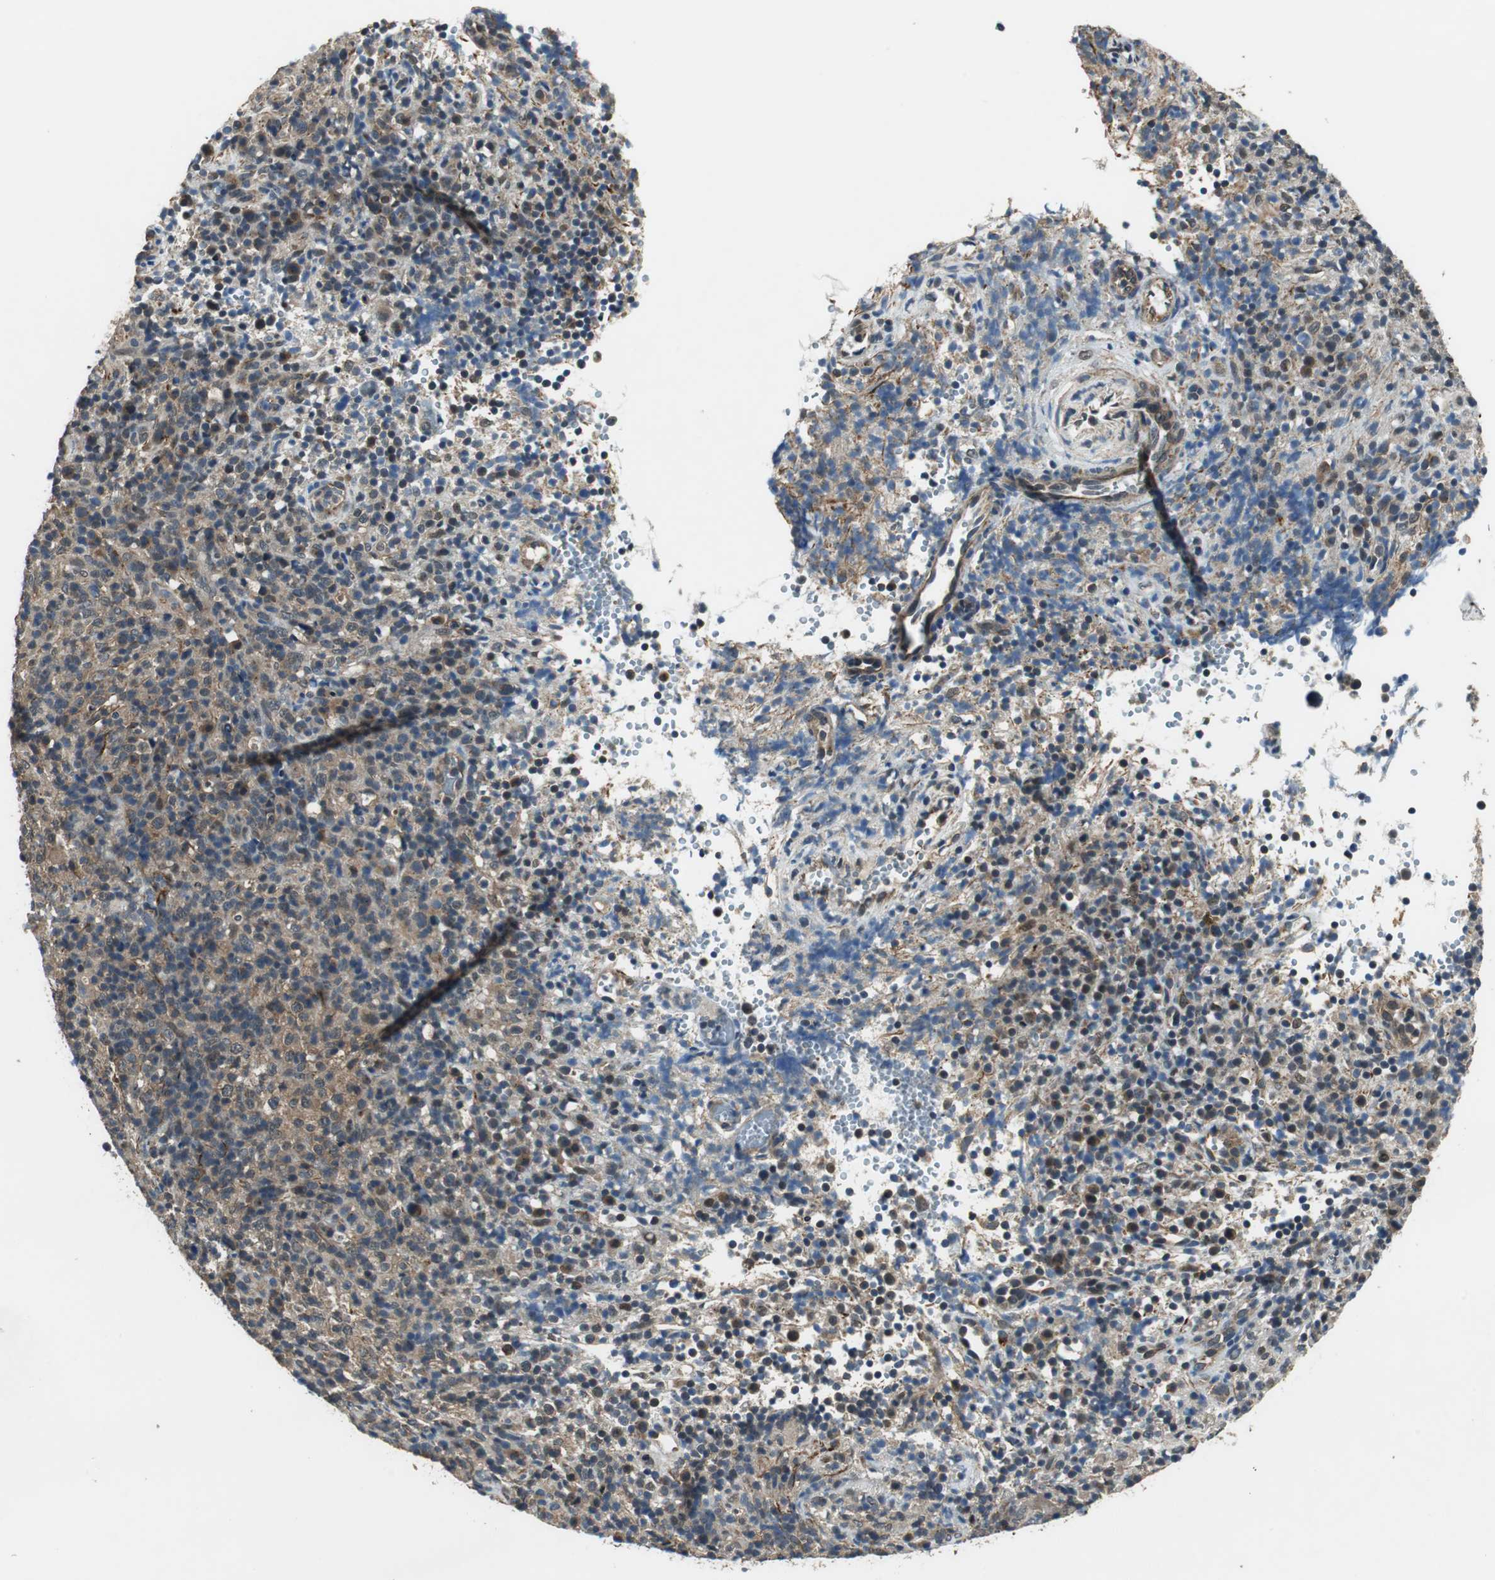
{"staining": {"intensity": "weak", "quantity": ">75%", "location": "cytoplasmic/membranous"}, "tissue": "lymphoma", "cell_type": "Tumor cells", "image_type": "cancer", "snomed": [{"axis": "morphology", "description": "Malignant lymphoma, non-Hodgkin's type, High grade"}, {"axis": "topography", "description": "Lymph node"}], "caption": "About >75% of tumor cells in human lymphoma exhibit weak cytoplasmic/membranous protein staining as visualized by brown immunohistochemical staining.", "gene": "PSMB4", "patient": {"sex": "female", "age": 76}}